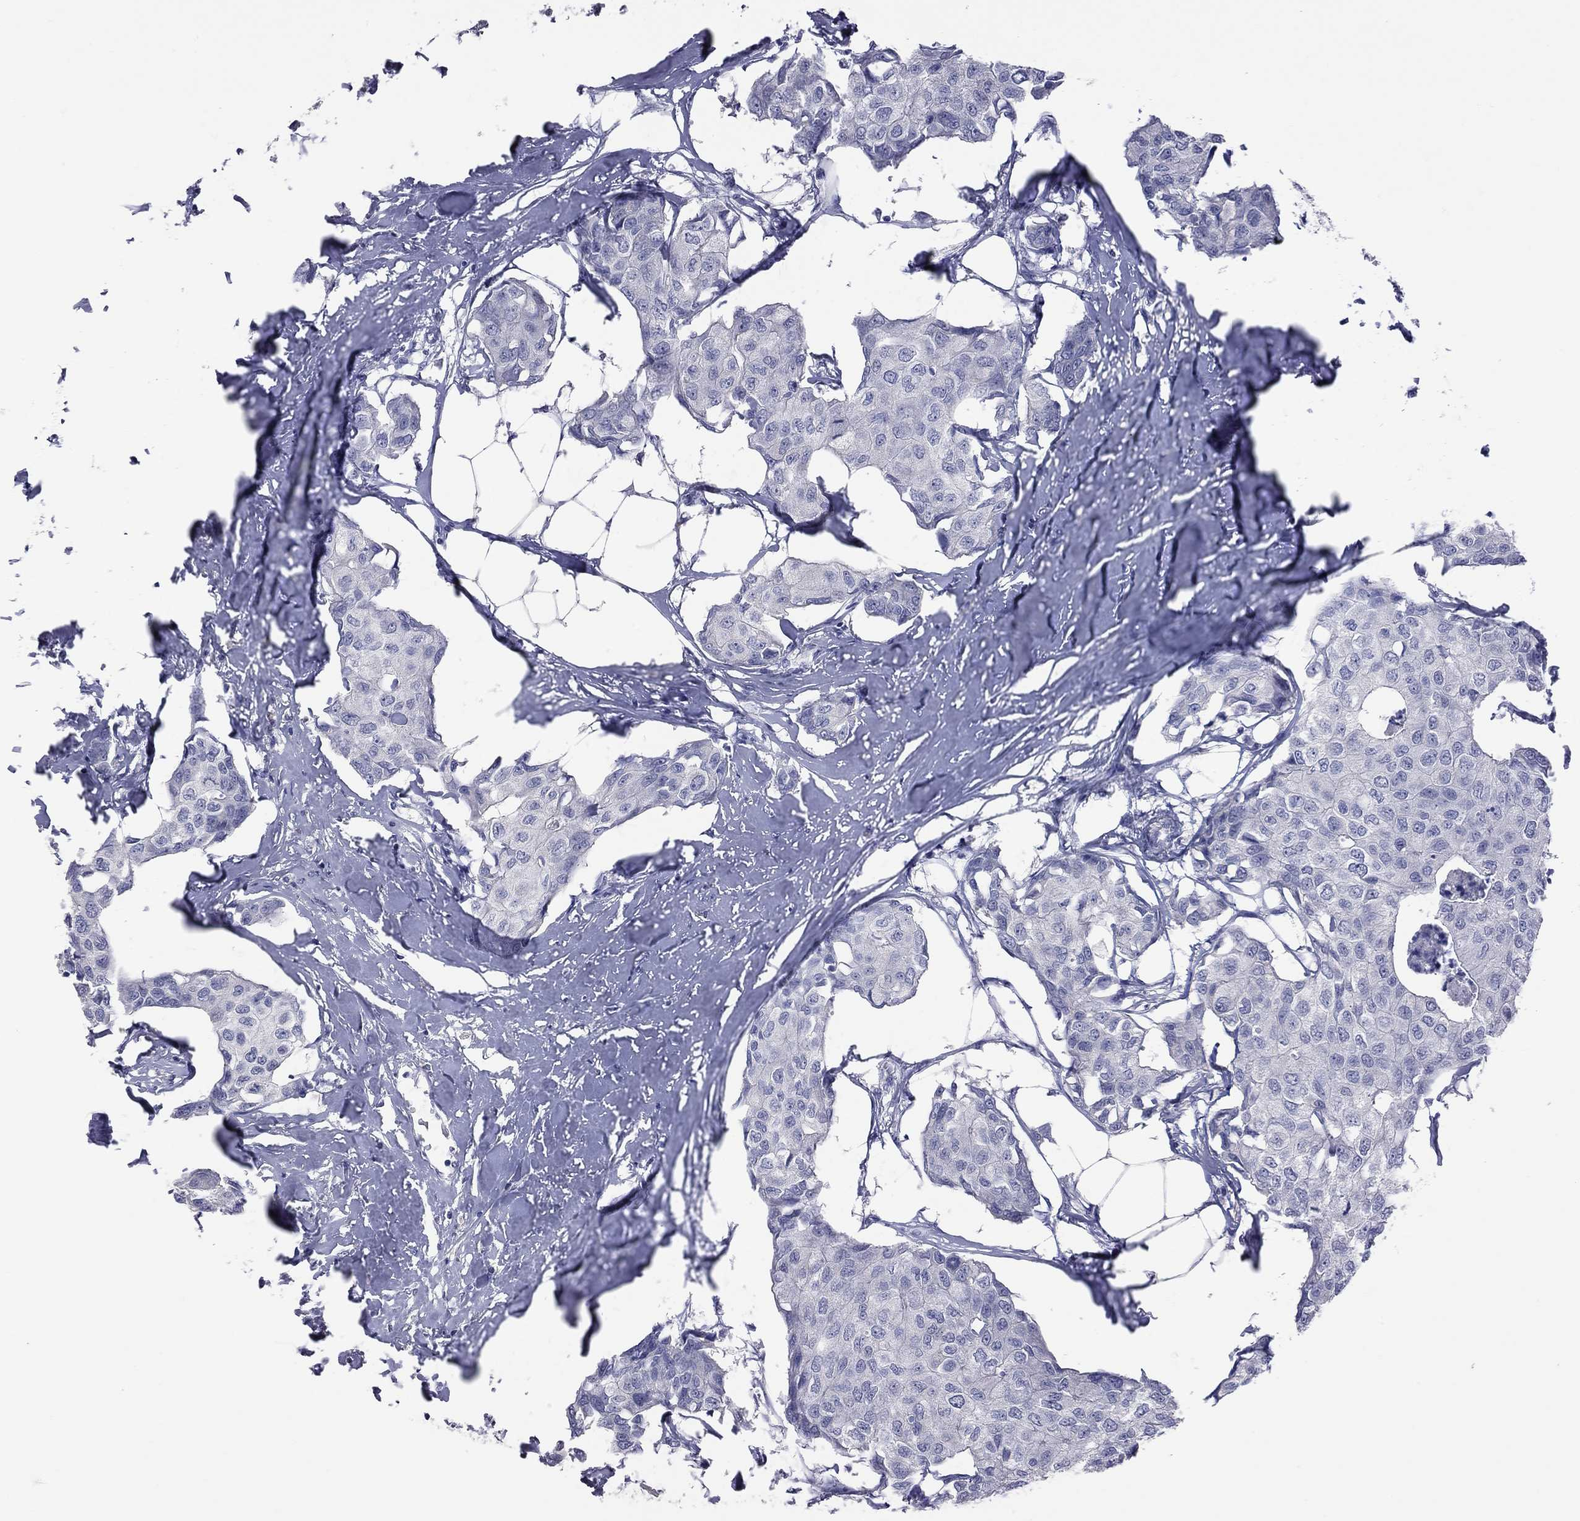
{"staining": {"intensity": "negative", "quantity": "none", "location": "none"}, "tissue": "breast cancer", "cell_type": "Tumor cells", "image_type": "cancer", "snomed": [{"axis": "morphology", "description": "Duct carcinoma"}, {"axis": "topography", "description": "Breast"}], "caption": "Immunohistochemical staining of human invasive ductal carcinoma (breast) exhibits no significant staining in tumor cells.", "gene": "HYLS1", "patient": {"sex": "female", "age": 80}}